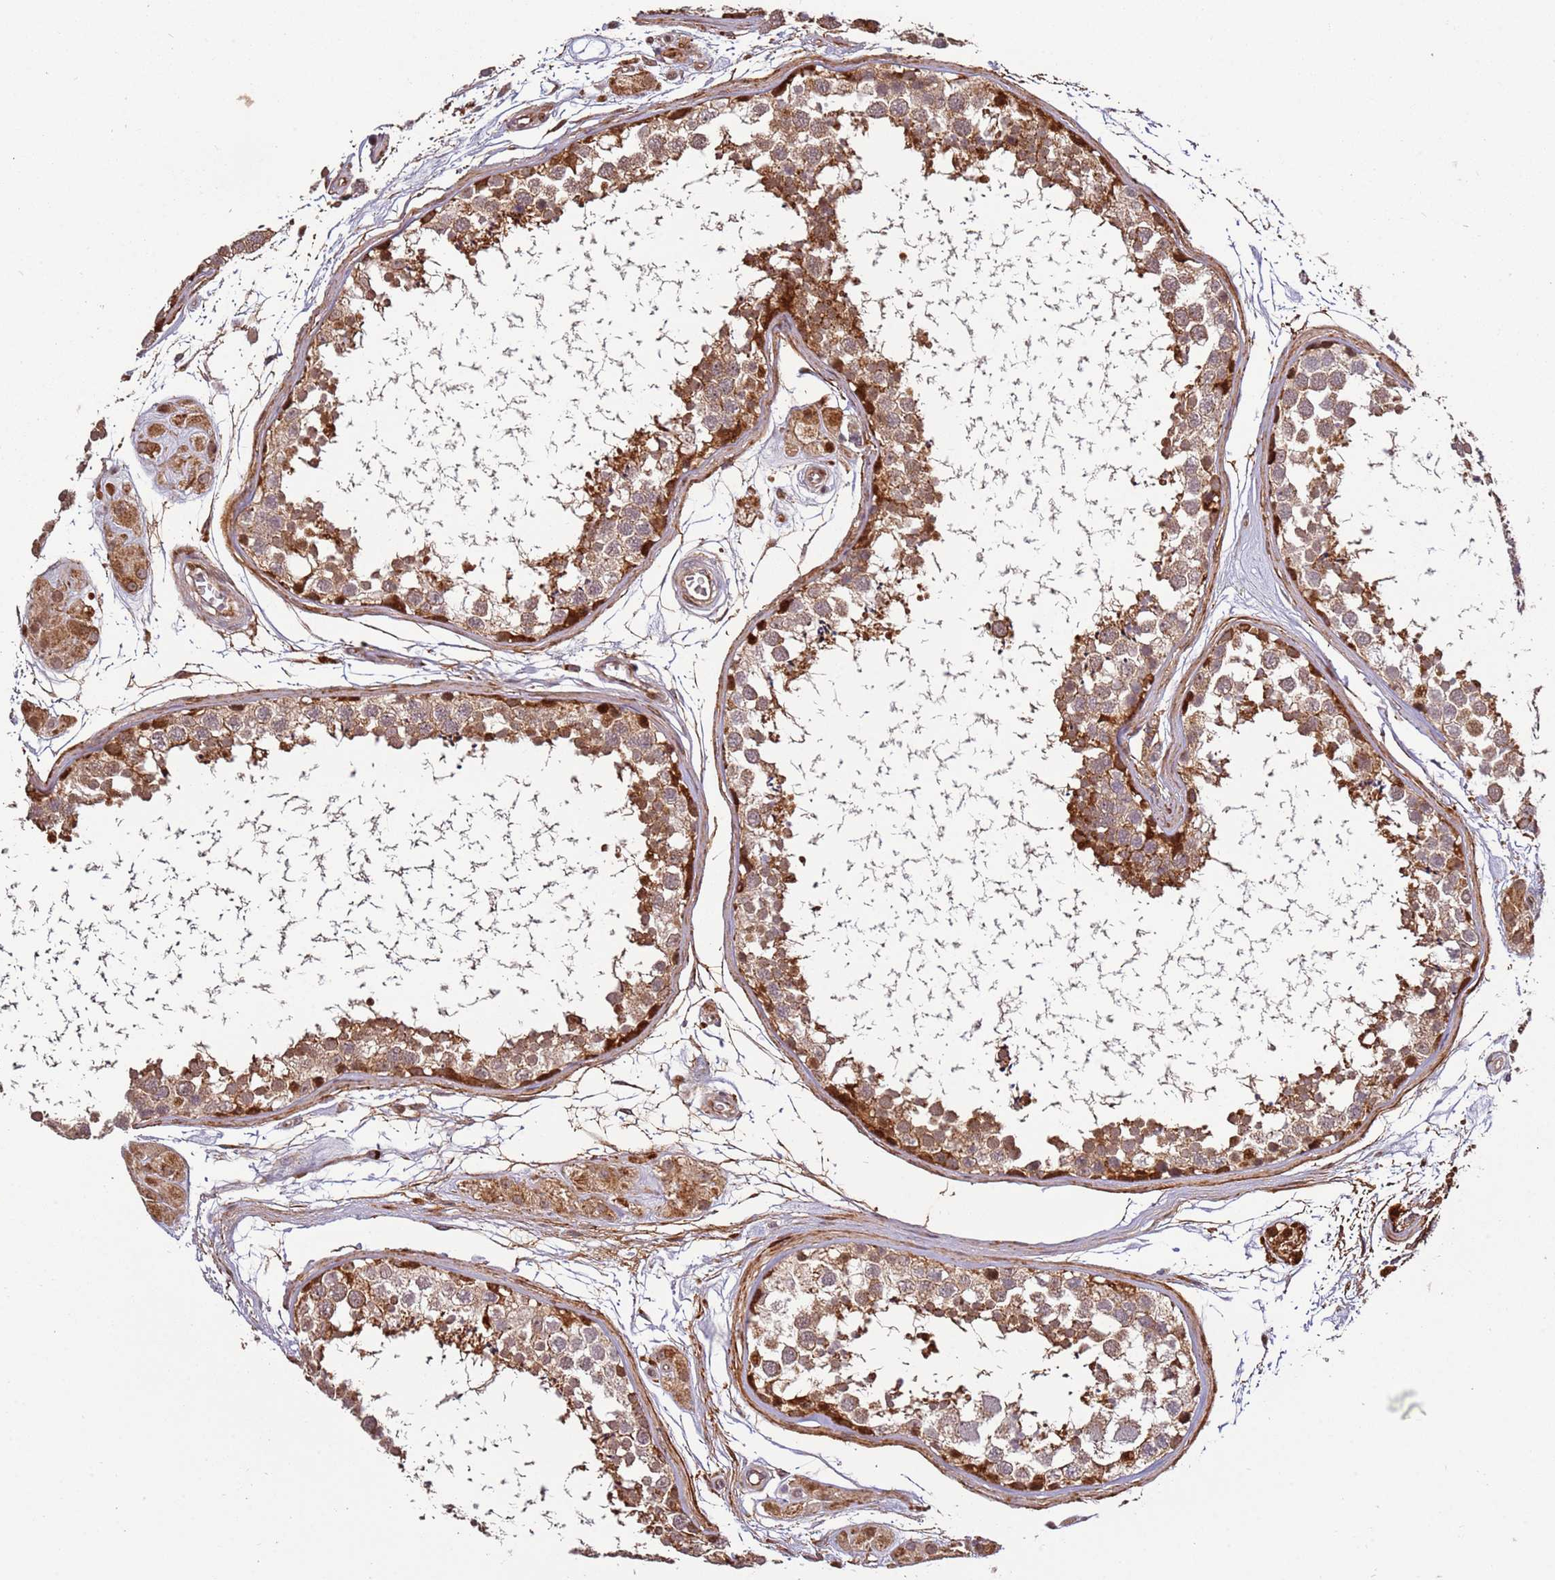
{"staining": {"intensity": "strong", "quantity": ">75%", "location": "cytoplasmic/membranous"}, "tissue": "testis", "cell_type": "Cells in seminiferous ducts", "image_type": "normal", "snomed": [{"axis": "morphology", "description": "Normal tissue, NOS"}, {"axis": "topography", "description": "Testis"}], "caption": "Testis stained with a protein marker displays strong staining in cells in seminiferous ducts.", "gene": "RHBDL1", "patient": {"sex": "male", "age": 56}}